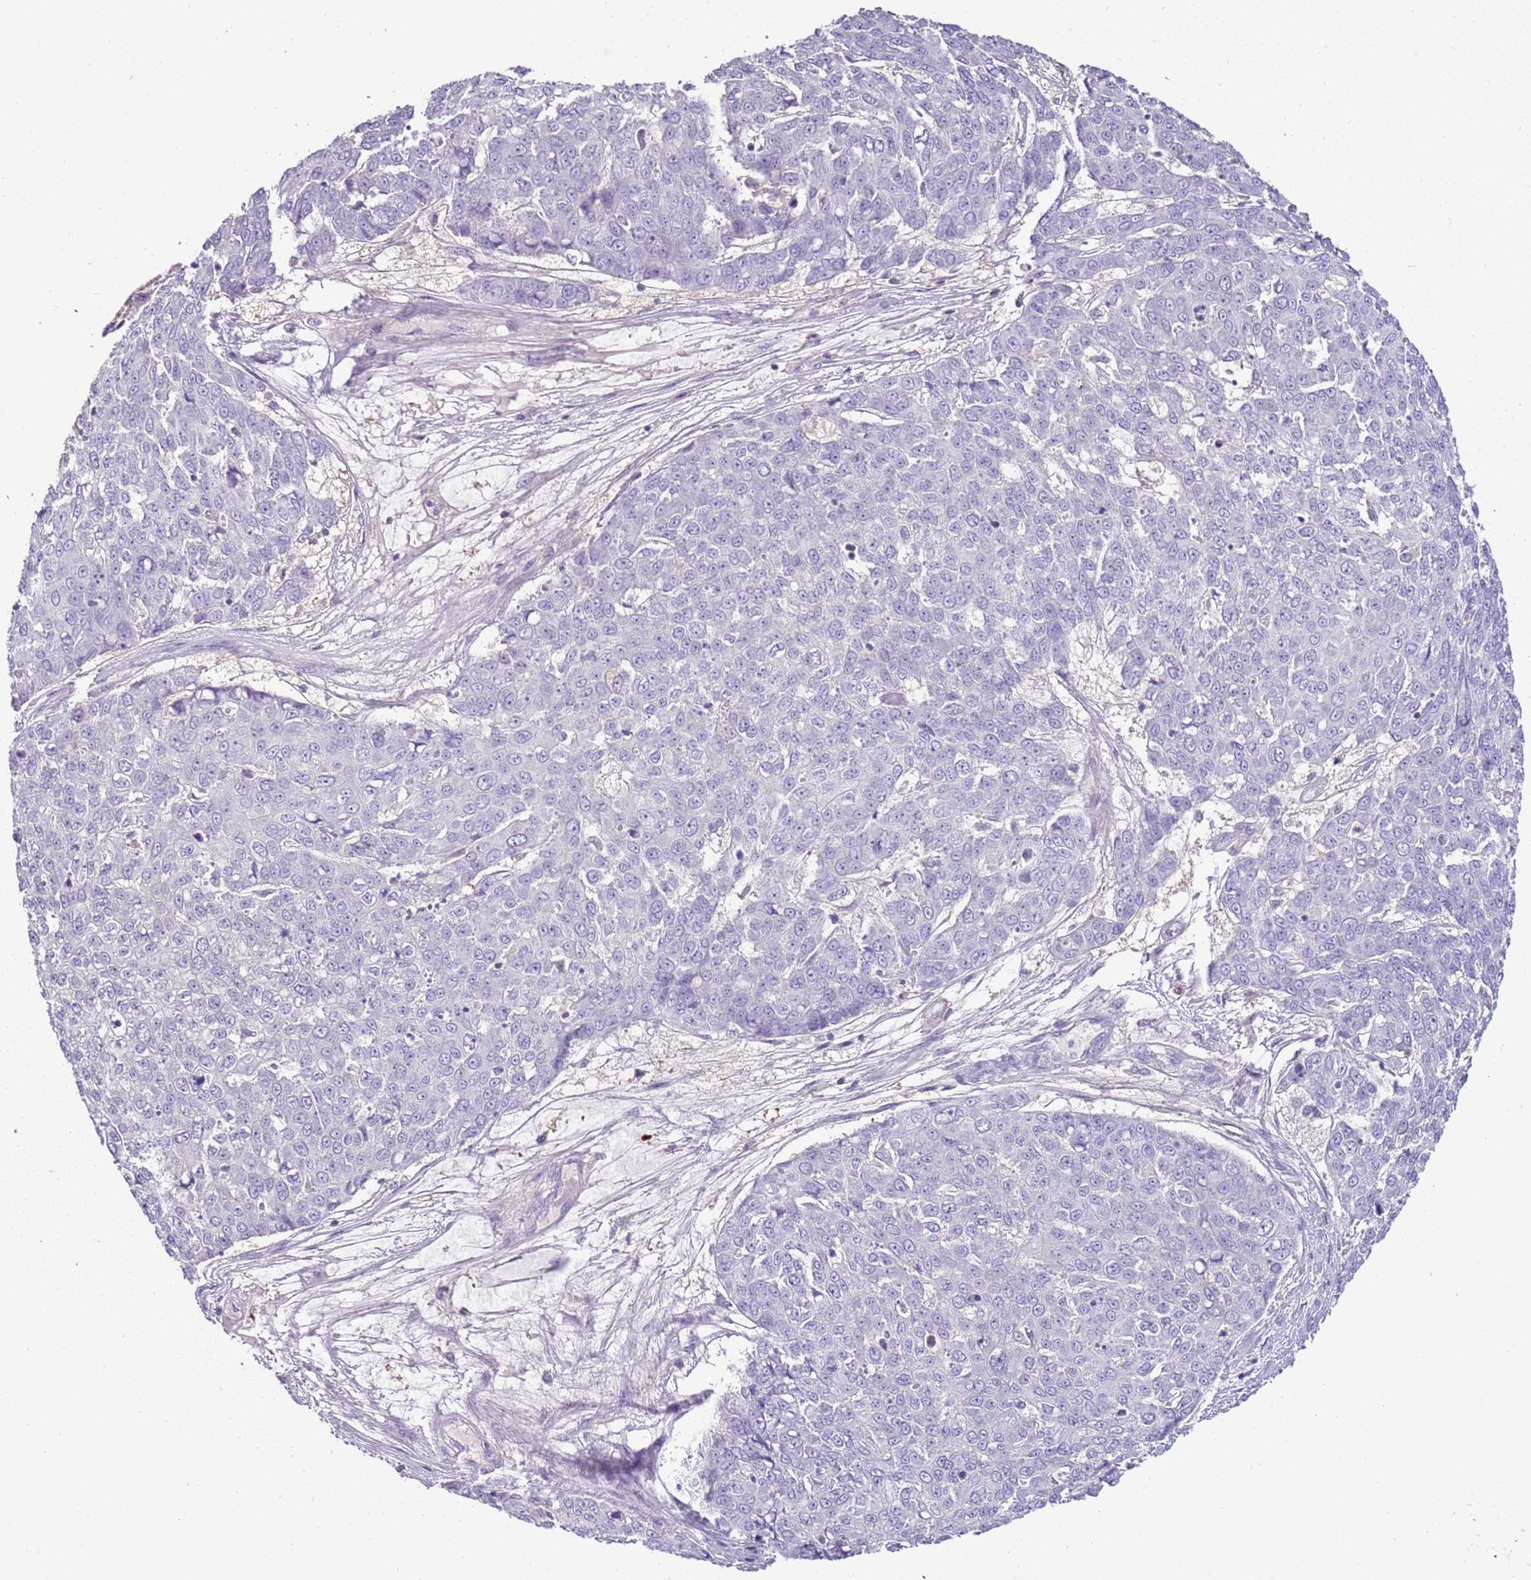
{"staining": {"intensity": "negative", "quantity": "none", "location": "none"}, "tissue": "skin cancer", "cell_type": "Tumor cells", "image_type": "cancer", "snomed": [{"axis": "morphology", "description": "Squamous cell carcinoma, NOS"}, {"axis": "topography", "description": "Skin"}], "caption": "DAB immunohistochemical staining of squamous cell carcinoma (skin) shows no significant positivity in tumor cells. (DAB immunohistochemistry (IHC) visualized using brightfield microscopy, high magnification).", "gene": "ARHGAP5", "patient": {"sex": "male", "age": 71}}